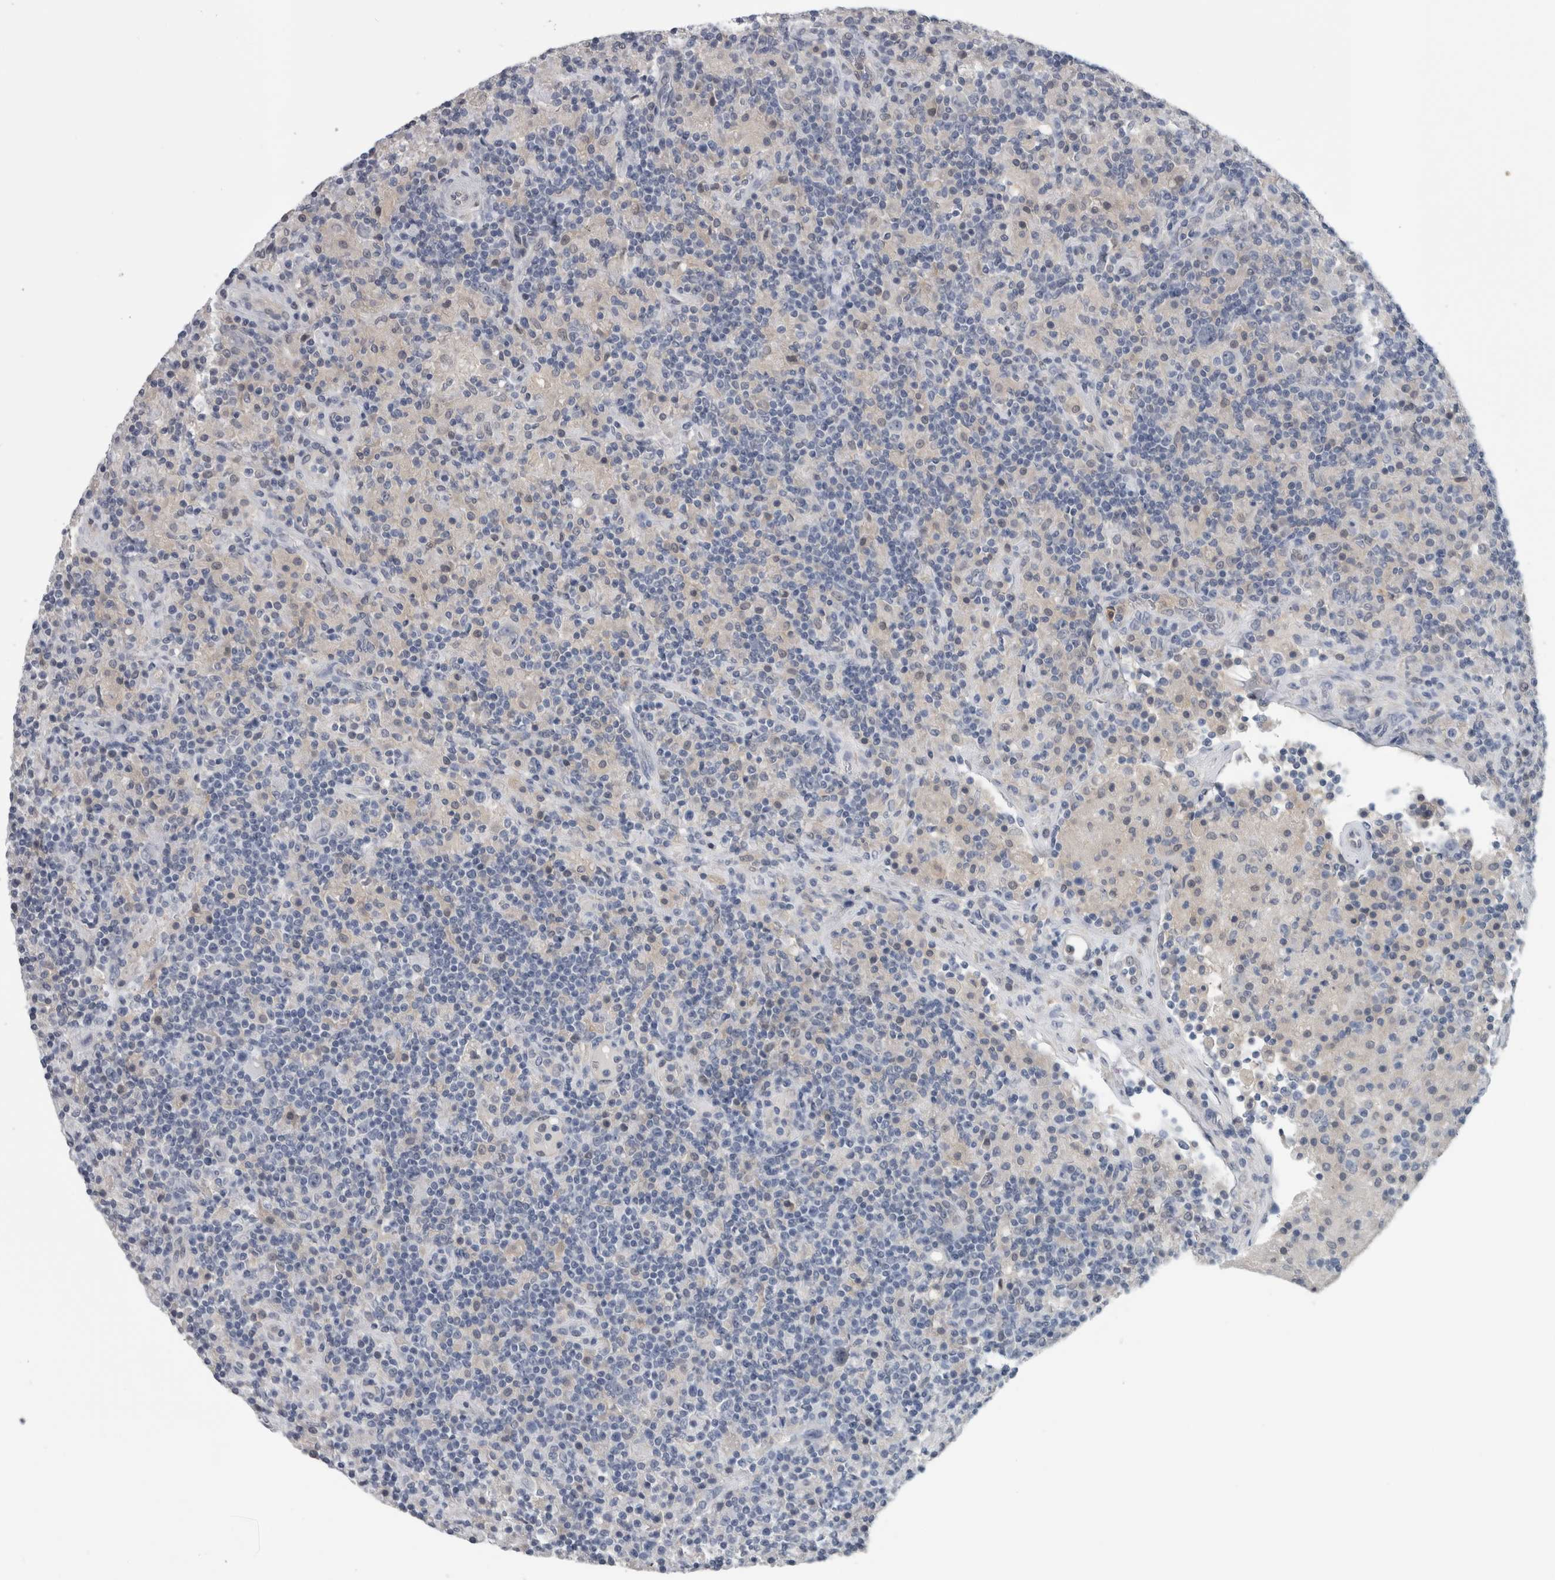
{"staining": {"intensity": "negative", "quantity": "none", "location": "none"}, "tissue": "lymphoma", "cell_type": "Tumor cells", "image_type": "cancer", "snomed": [{"axis": "morphology", "description": "Hodgkin's disease, NOS"}, {"axis": "topography", "description": "Lymph node"}], "caption": "This is a micrograph of IHC staining of lymphoma, which shows no positivity in tumor cells.", "gene": "NAPRT", "patient": {"sex": "male", "age": 70}}